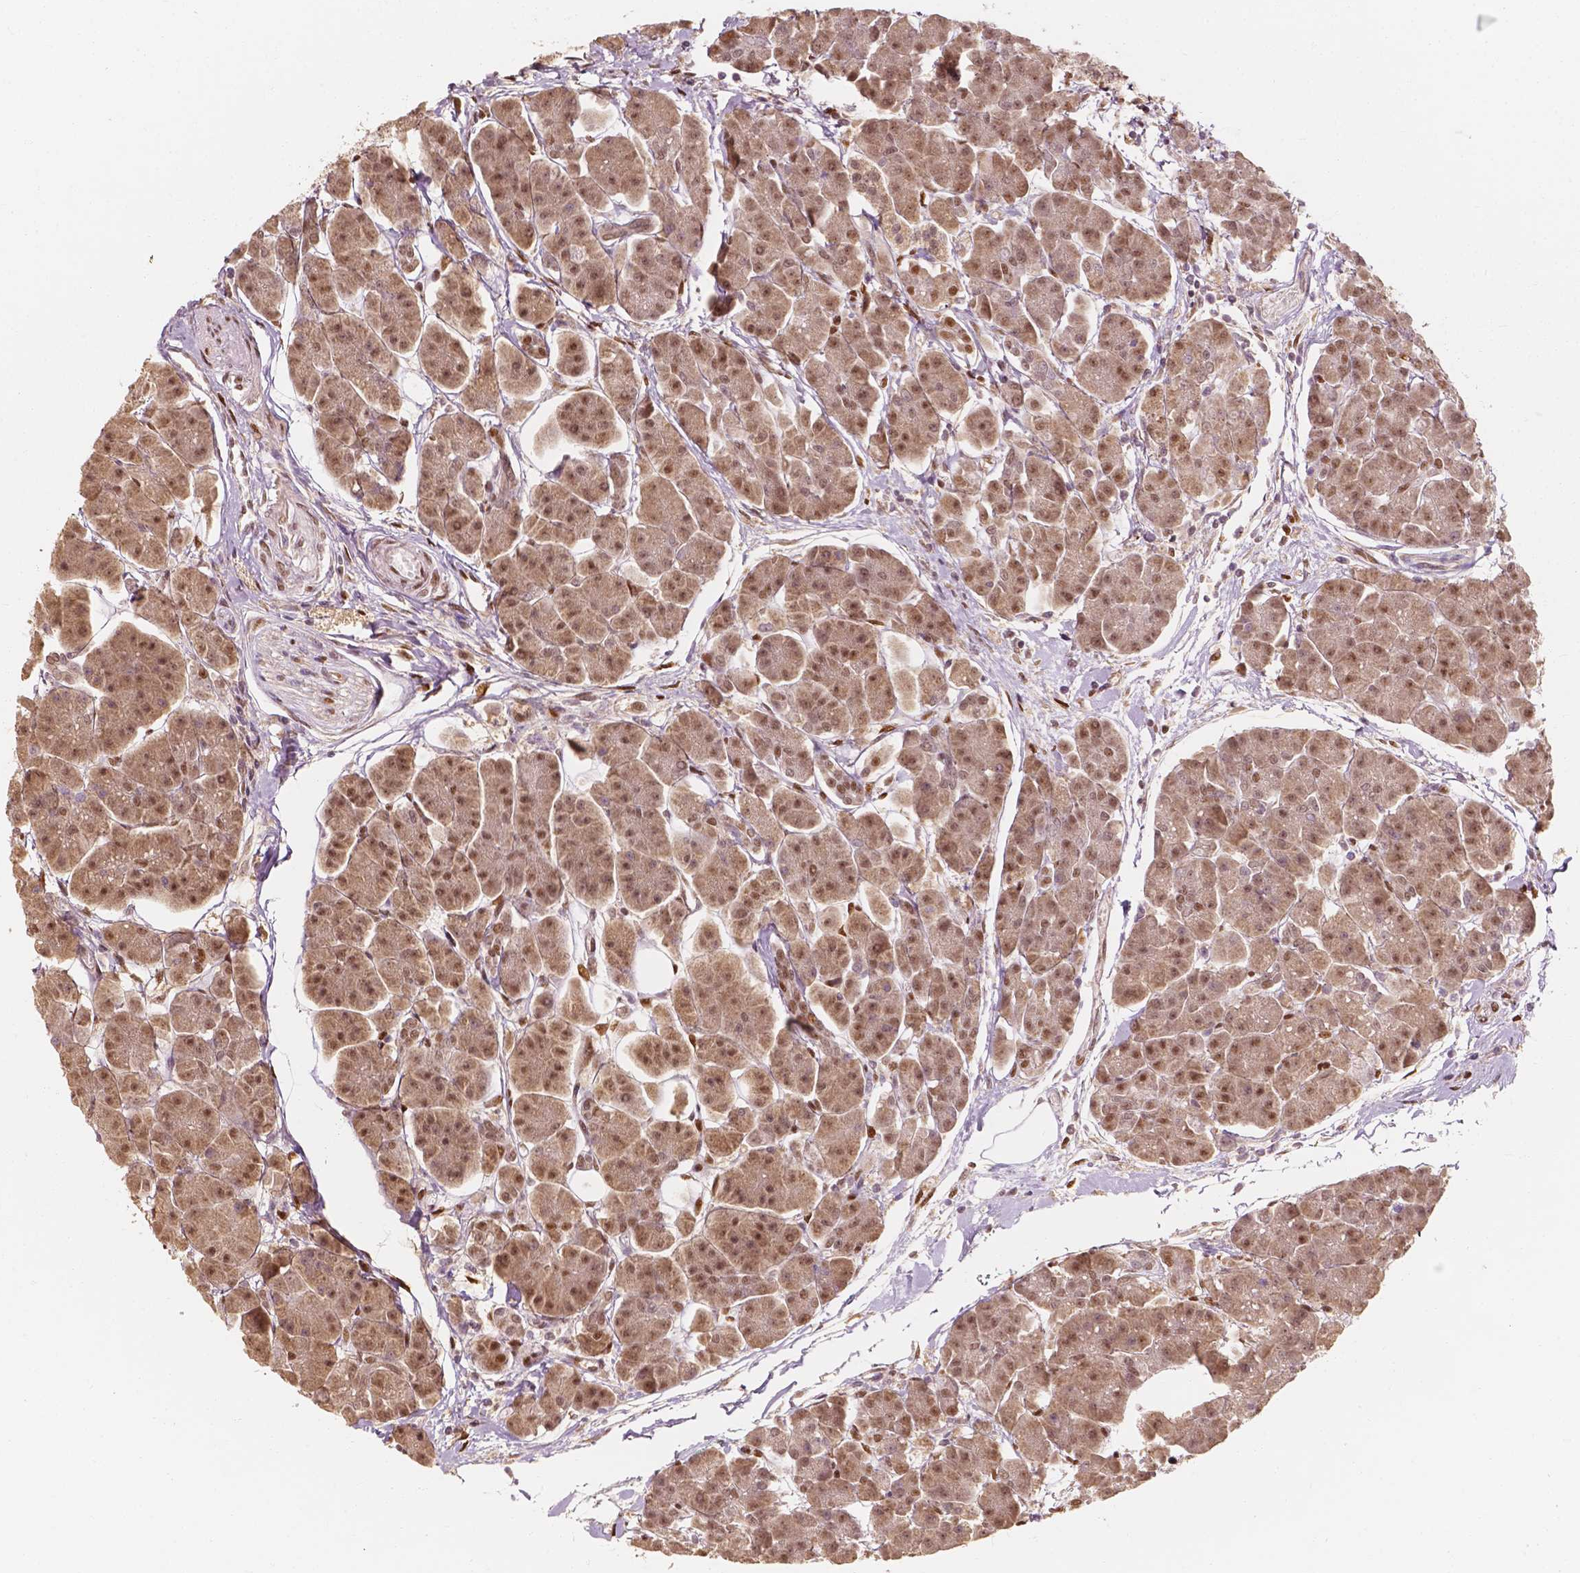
{"staining": {"intensity": "moderate", "quantity": ">75%", "location": "cytoplasmic/membranous,nuclear"}, "tissue": "pancreas", "cell_type": "Exocrine glandular cells", "image_type": "normal", "snomed": [{"axis": "morphology", "description": "Normal tissue, NOS"}, {"axis": "topography", "description": "Adipose tissue"}, {"axis": "topography", "description": "Pancreas"}, {"axis": "topography", "description": "Peripheral nerve tissue"}], "caption": "Immunohistochemistry (IHC) of benign human pancreas displays medium levels of moderate cytoplasmic/membranous,nuclear staining in approximately >75% of exocrine glandular cells.", "gene": "TBC1D17", "patient": {"sex": "female", "age": 58}}